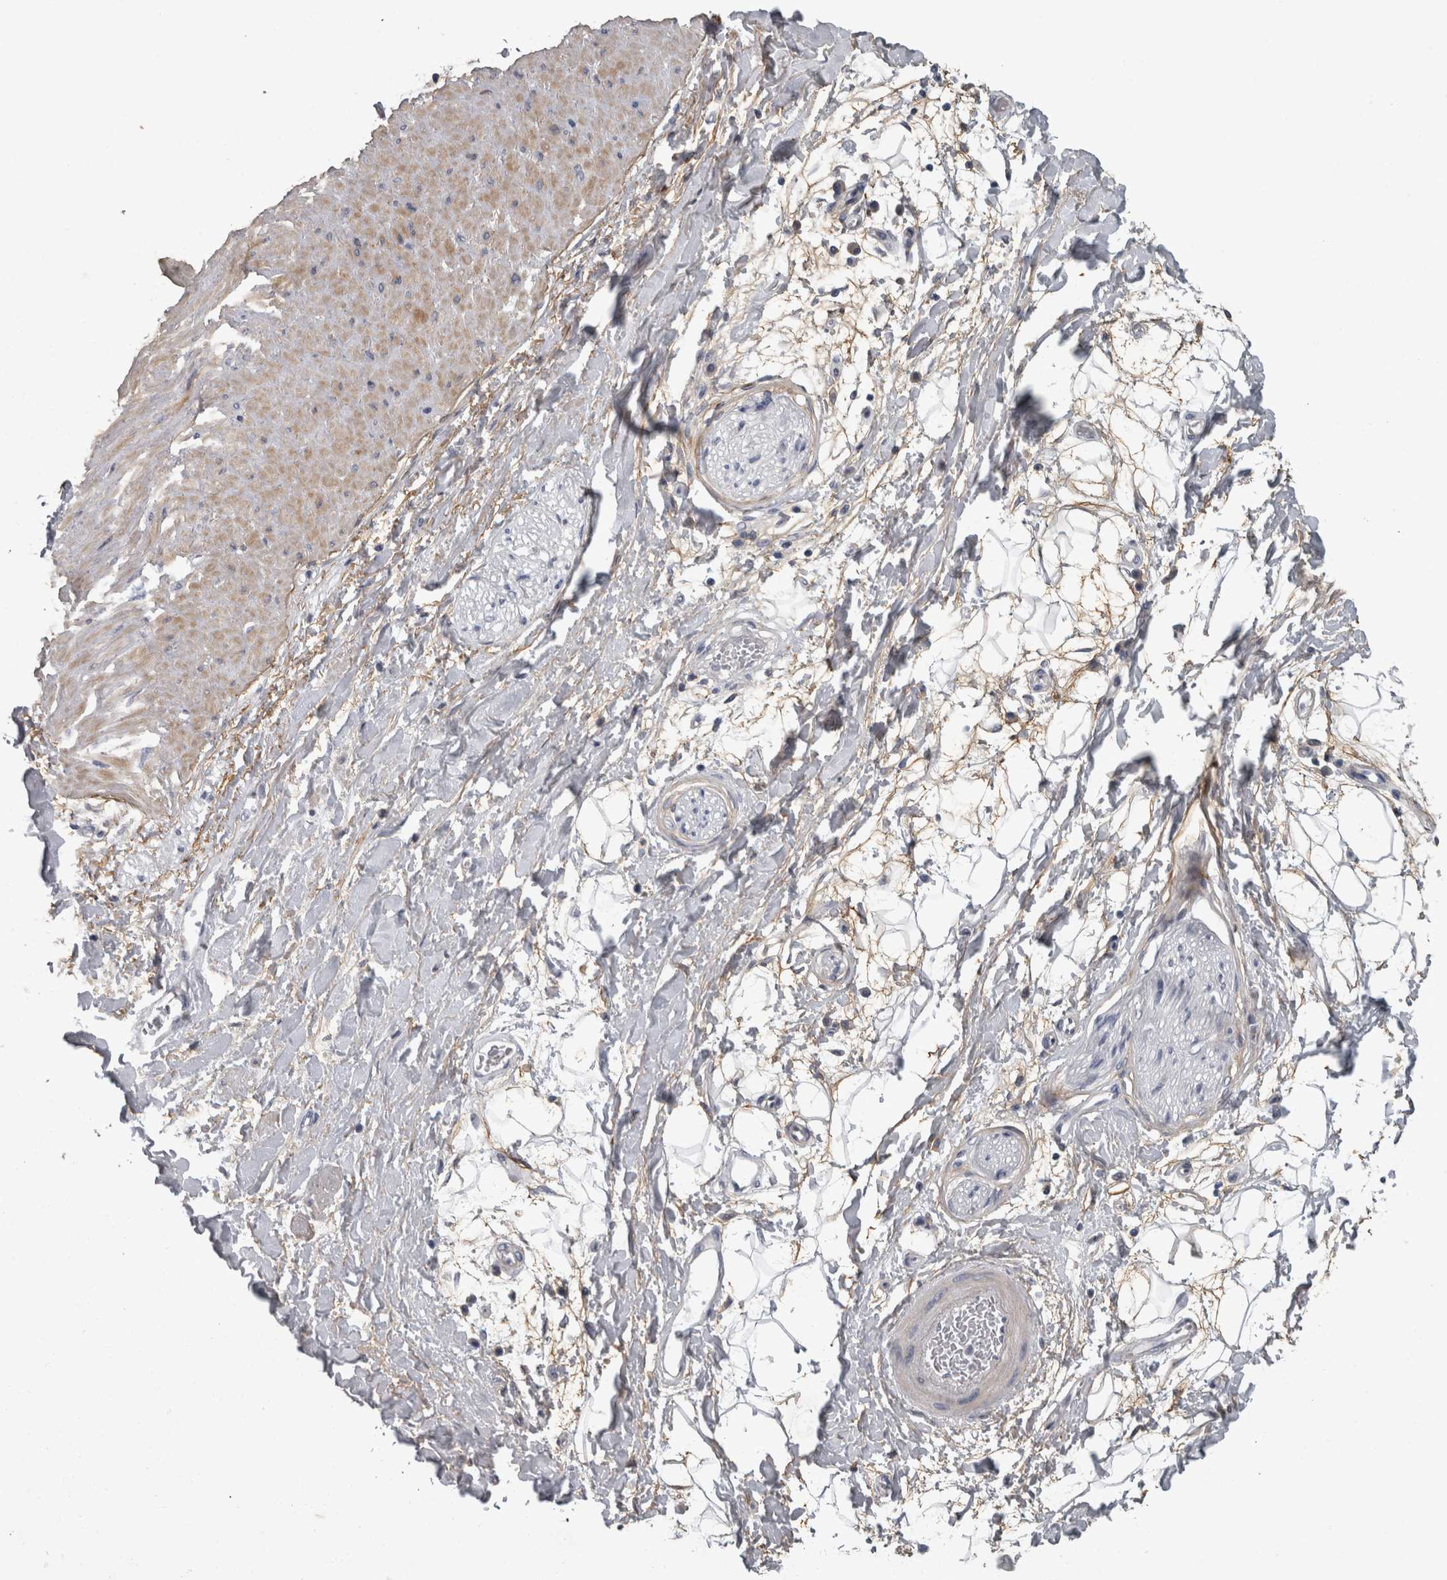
{"staining": {"intensity": "weak", "quantity": "25%-75%", "location": "cytoplasmic/membranous"}, "tissue": "adipose tissue", "cell_type": "Adipocytes", "image_type": "normal", "snomed": [{"axis": "morphology", "description": "Normal tissue, NOS"}, {"axis": "topography", "description": "Soft tissue"}], "caption": "Immunohistochemical staining of normal adipose tissue reveals 25%-75% levels of weak cytoplasmic/membranous protein staining in about 25%-75% of adipocytes. (DAB = brown stain, brightfield microscopy at high magnification).", "gene": "EFEMP2", "patient": {"sex": "male", "age": 72}}